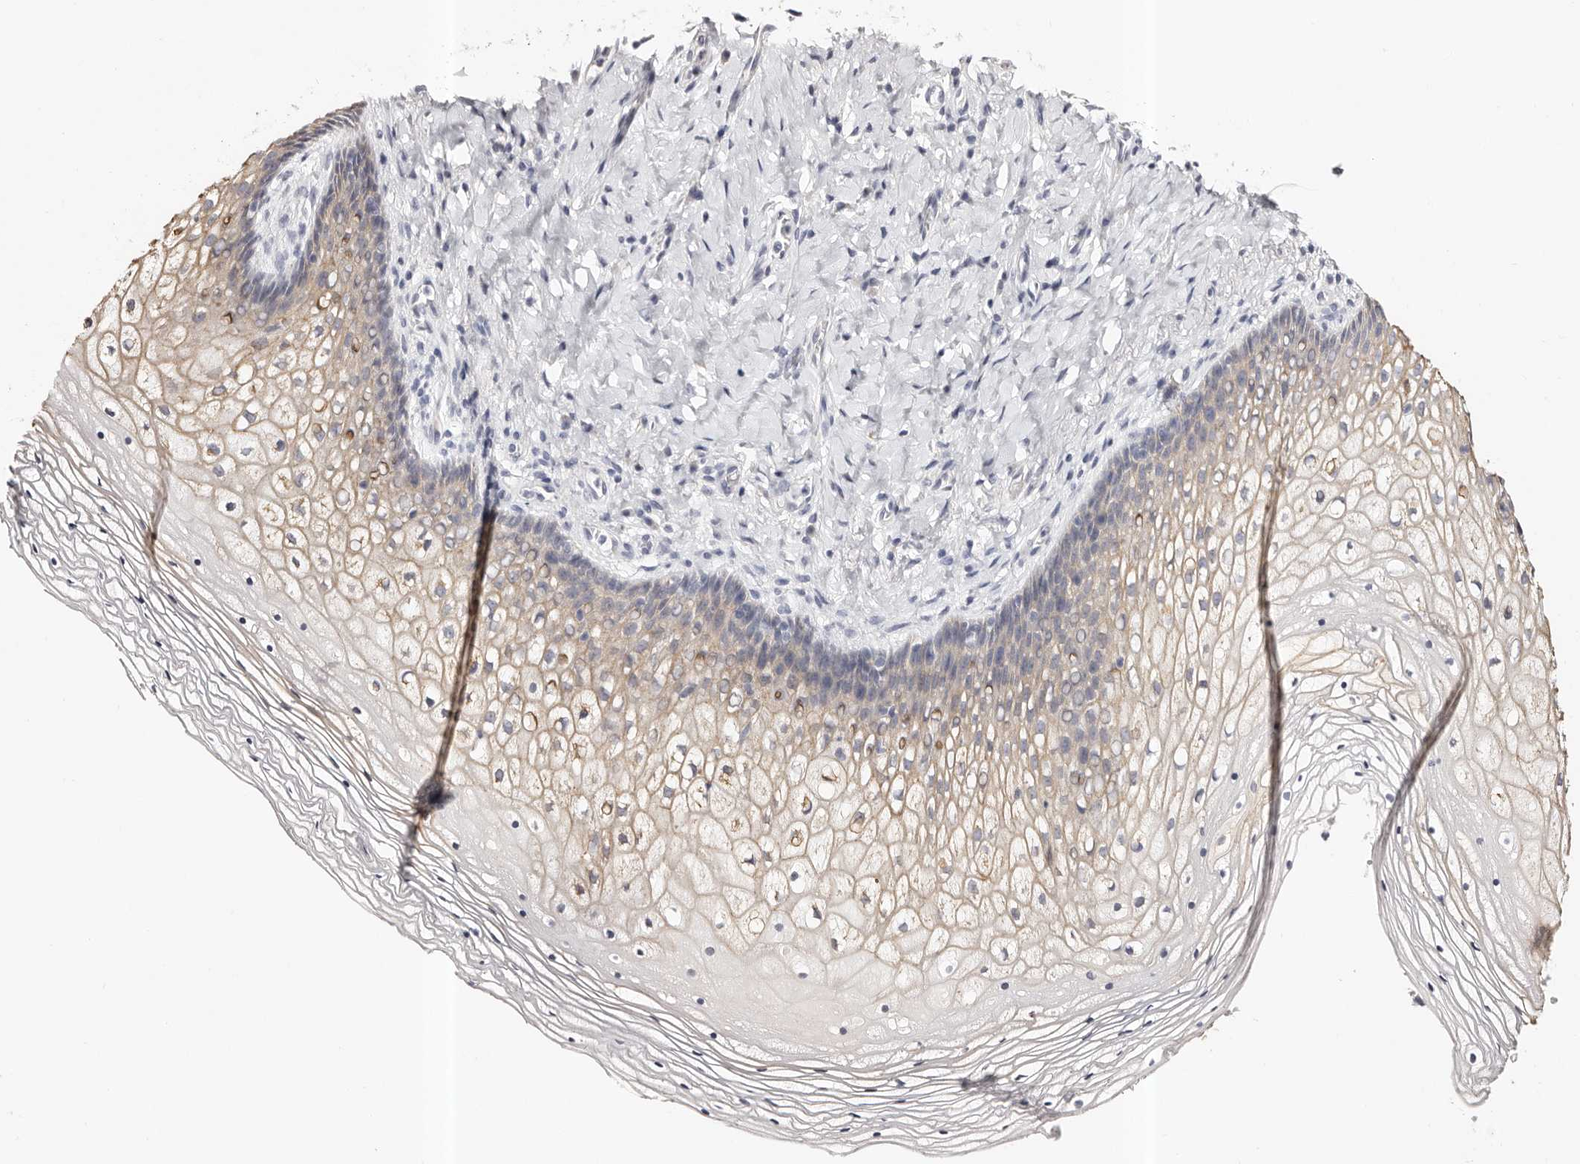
{"staining": {"intensity": "weak", "quantity": "<25%", "location": "cytoplasmic/membranous"}, "tissue": "vagina", "cell_type": "Squamous epithelial cells", "image_type": "normal", "snomed": [{"axis": "morphology", "description": "Normal tissue, NOS"}, {"axis": "topography", "description": "Vagina"}], "caption": "Human vagina stained for a protein using immunohistochemistry exhibits no staining in squamous epithelial cells.", "gene": "ROM1", "patient": {"sex": "female", "age": 60}}